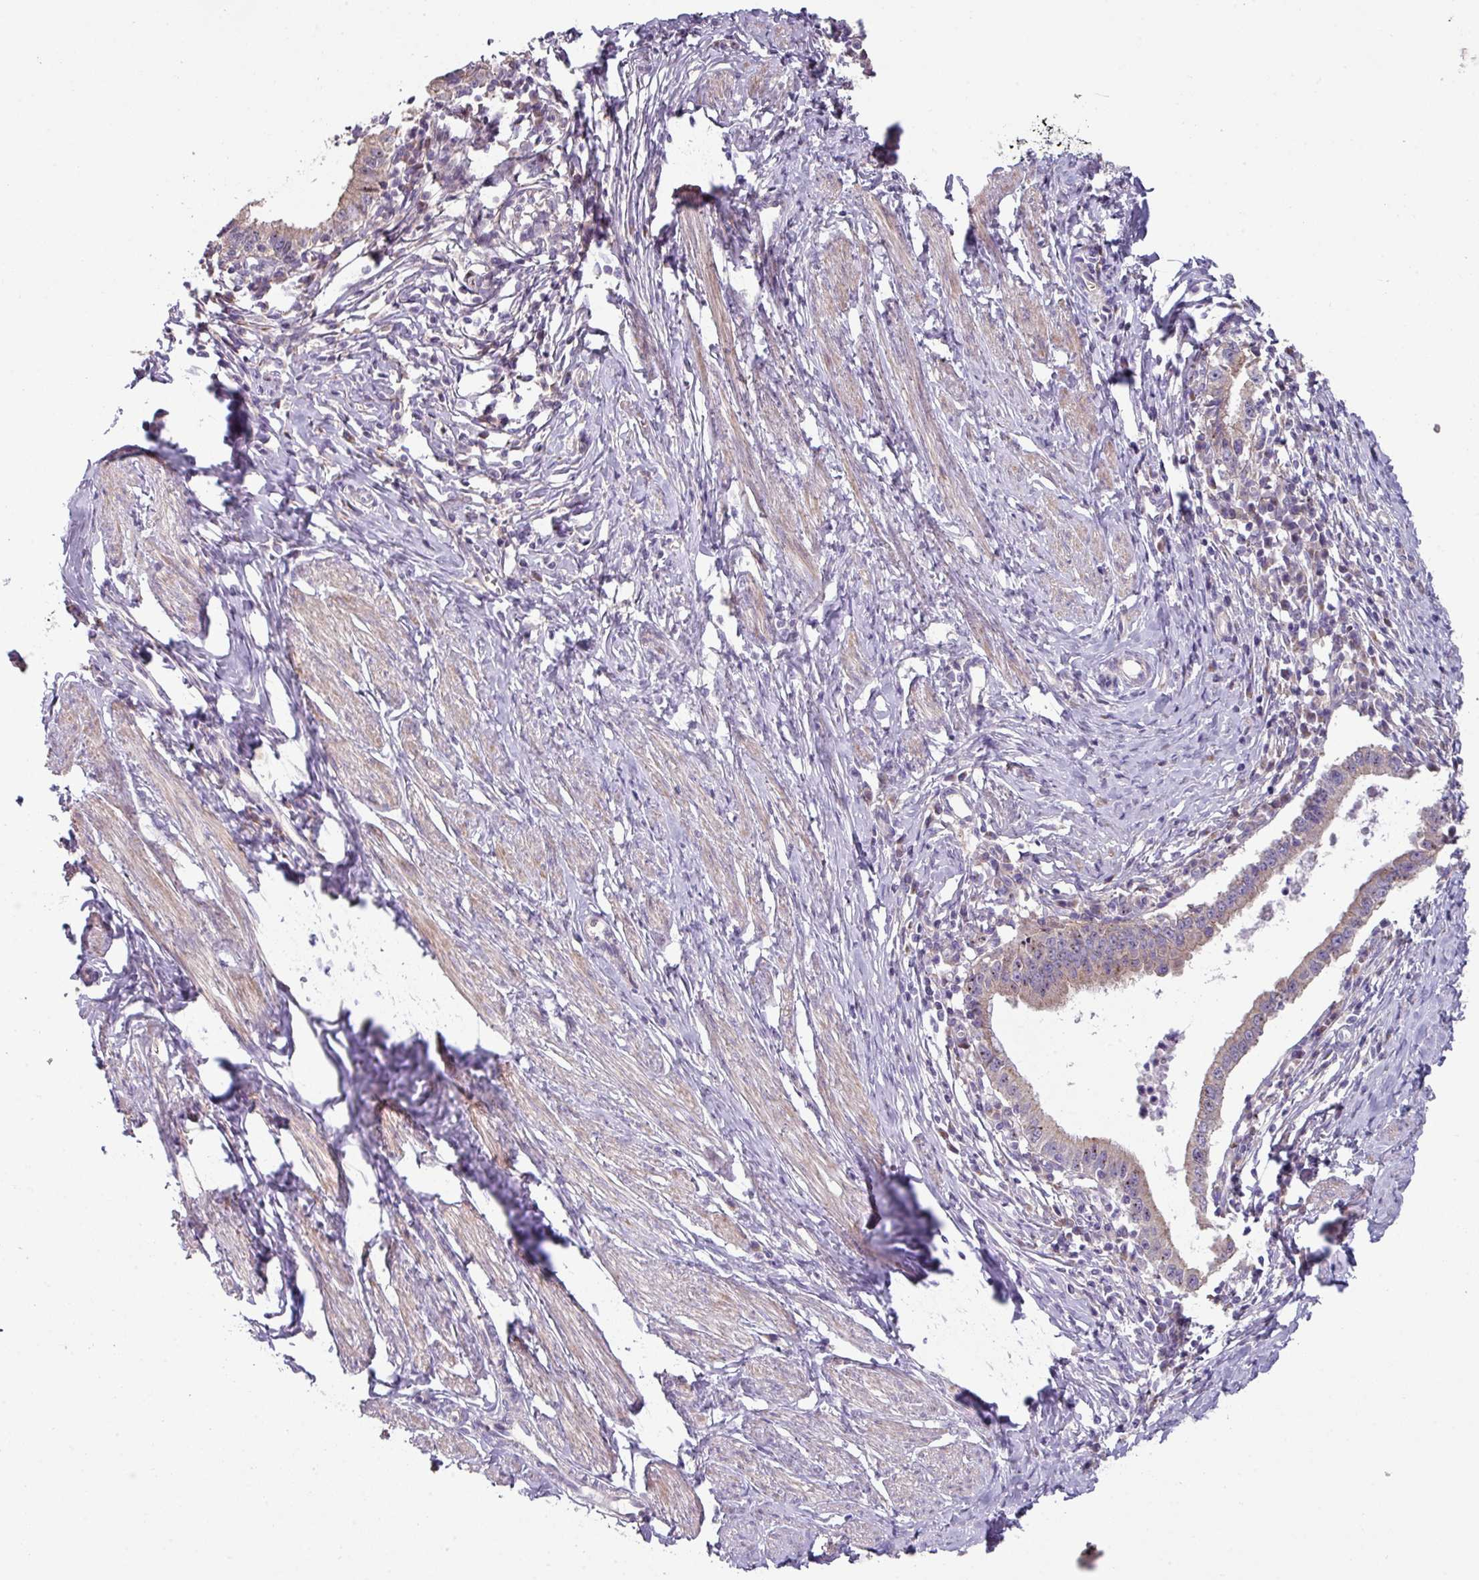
{"staining": {"intensity": "weak", "quantity": ">75%", "location": "cytoplasmic/membranous"}, "tissue": "cervical cancer", "cell_type": "Tumor cells", "image_type": "cancer", "snomed": [{"axis": "morphology", "description": "Adenocarcinoma, NOS"}, {"axis": "topography", "description": "Cervix"}], "caption": "An image of cervical cancer stained for a protein demonstrates weak cytoplasmic/membranous brown staining in tumor cells. (Stains: DAB in brown, nuclei in blue, Microscopy: brightfield microscopy at high magnification).", "gene": "LRRC9", "patient": {"sex": "female", "age": 36}}